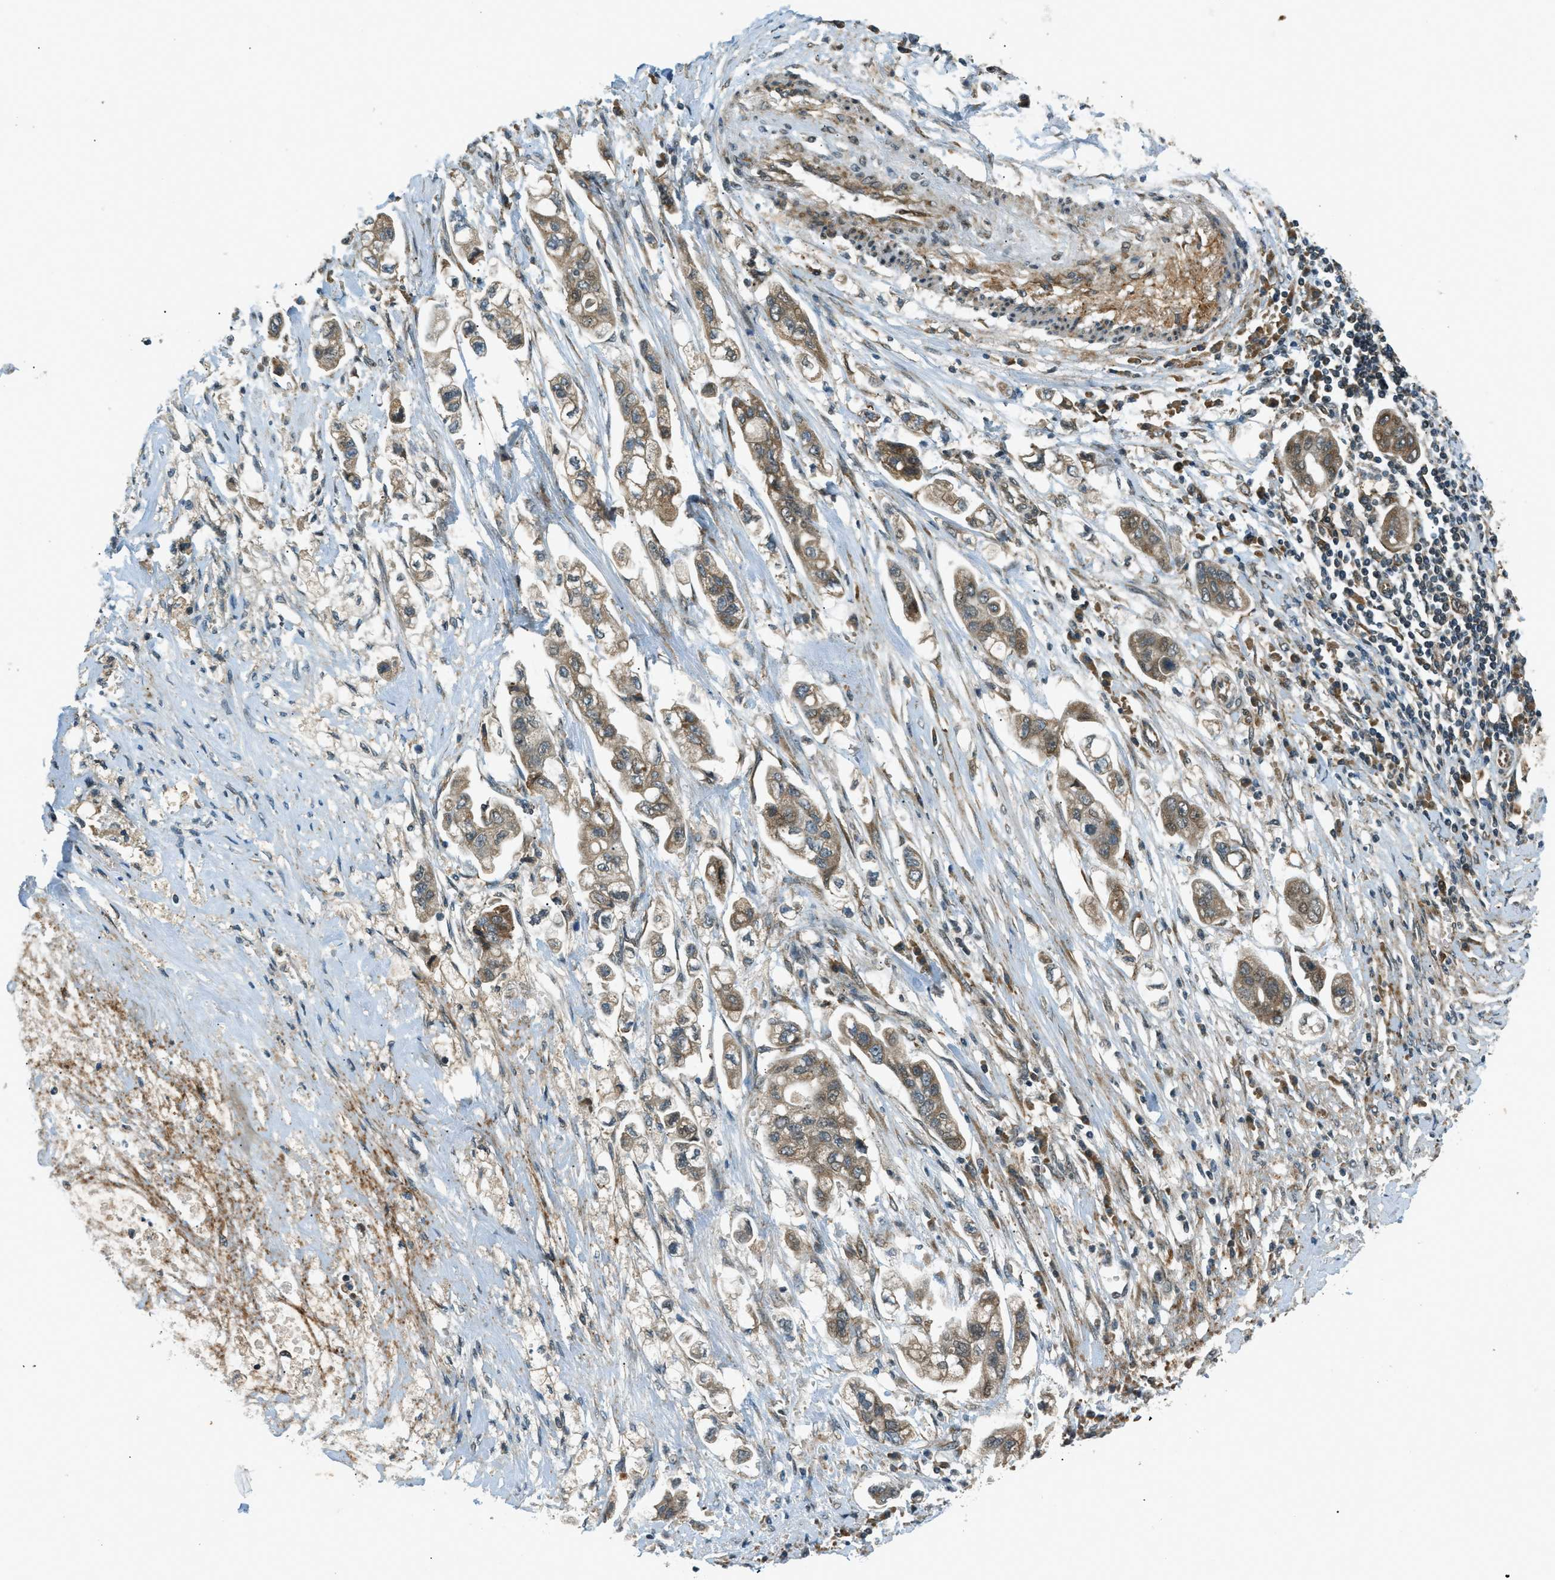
{"staining": {"intensity": "moderate", "quantity": ">75%", "location": "cytoplasmic/membranous"}, "tissue": "stomach cancer", "cell_type": "Tumor cells", "image_type": "cancer", "snomed": [{"axis": "morphology", "description": "Adenocarcinoma, NOS"}, {"axis": "topography", "description": "Stomach"}], "caption": "A medium amount of moderate cytoplasmic/membranous expression is seen in approximately >75% of tumor cells in adenocarcinoma (stomach) tissue.", "gene": "EIF2AK3", "patient": {"sex": "male", "age": 62}}